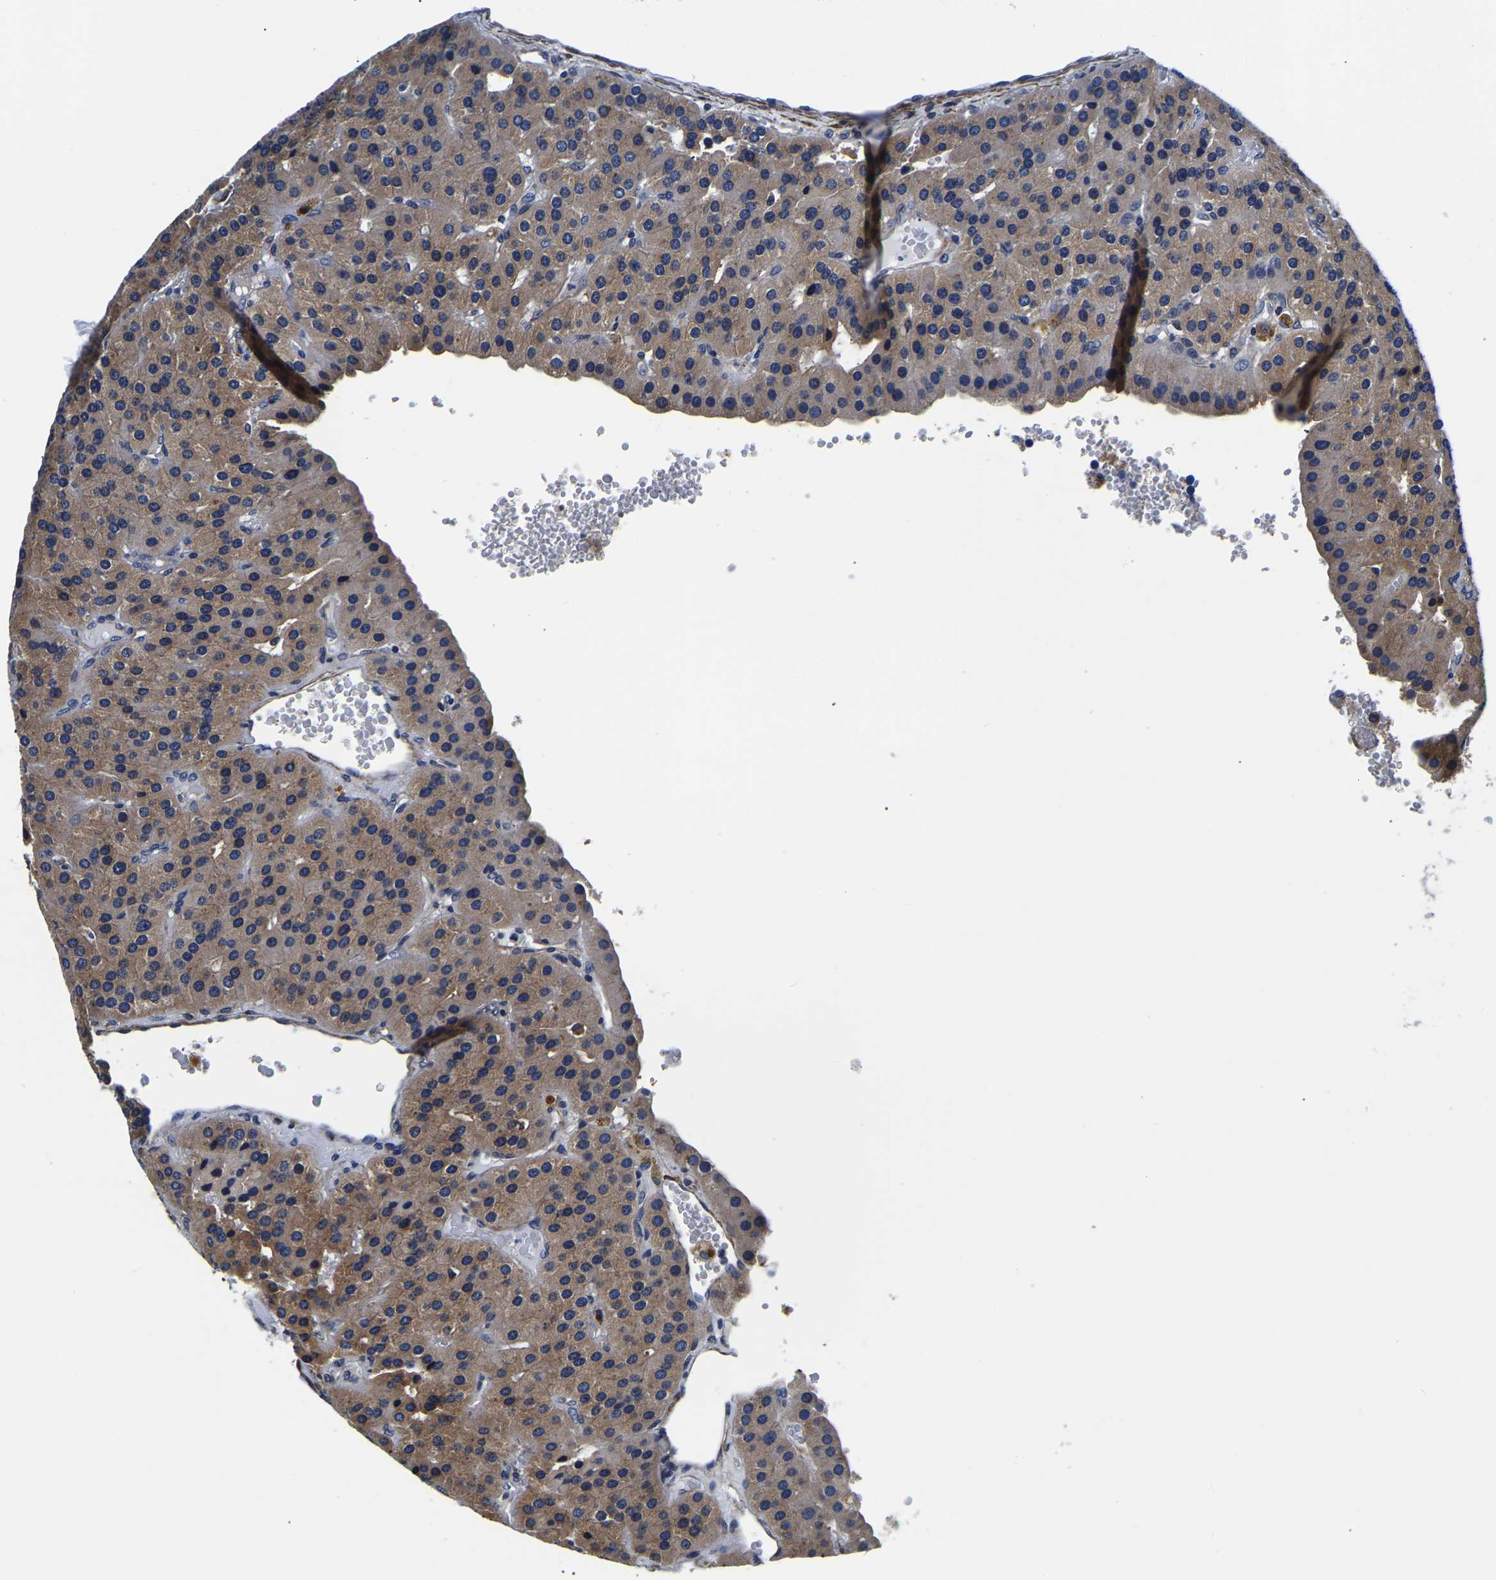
{"staining": {"intensity": "moderate", "quantity": "25%-75%", "location": "cytoplasmic/membranous"}, "tissue": "parathyroid gland", "cell_type": "Glandular cells", "image_type": "normal", "snomed": [{"axis": "morphology", "description": "Normal tissue, NOS"}, {"axis": "morphology", "description": "Adenoma, NOS"}, {"axis": "topography", "description": "Parathyroid gland"}], "caption": "Immunohistochemistry (IHC) (DAB (3,3'-diaminobenzidine)) staining of normal parathyroid gland displays moderate cytoplasmic/membranous protein expression in approximately 25%-75% of glandular cells. (brown staining indicates protein expression, while blue staining denotes nuclei).", "gene": "KCTD17", "patient": {"sex": "female", "age": 86}}